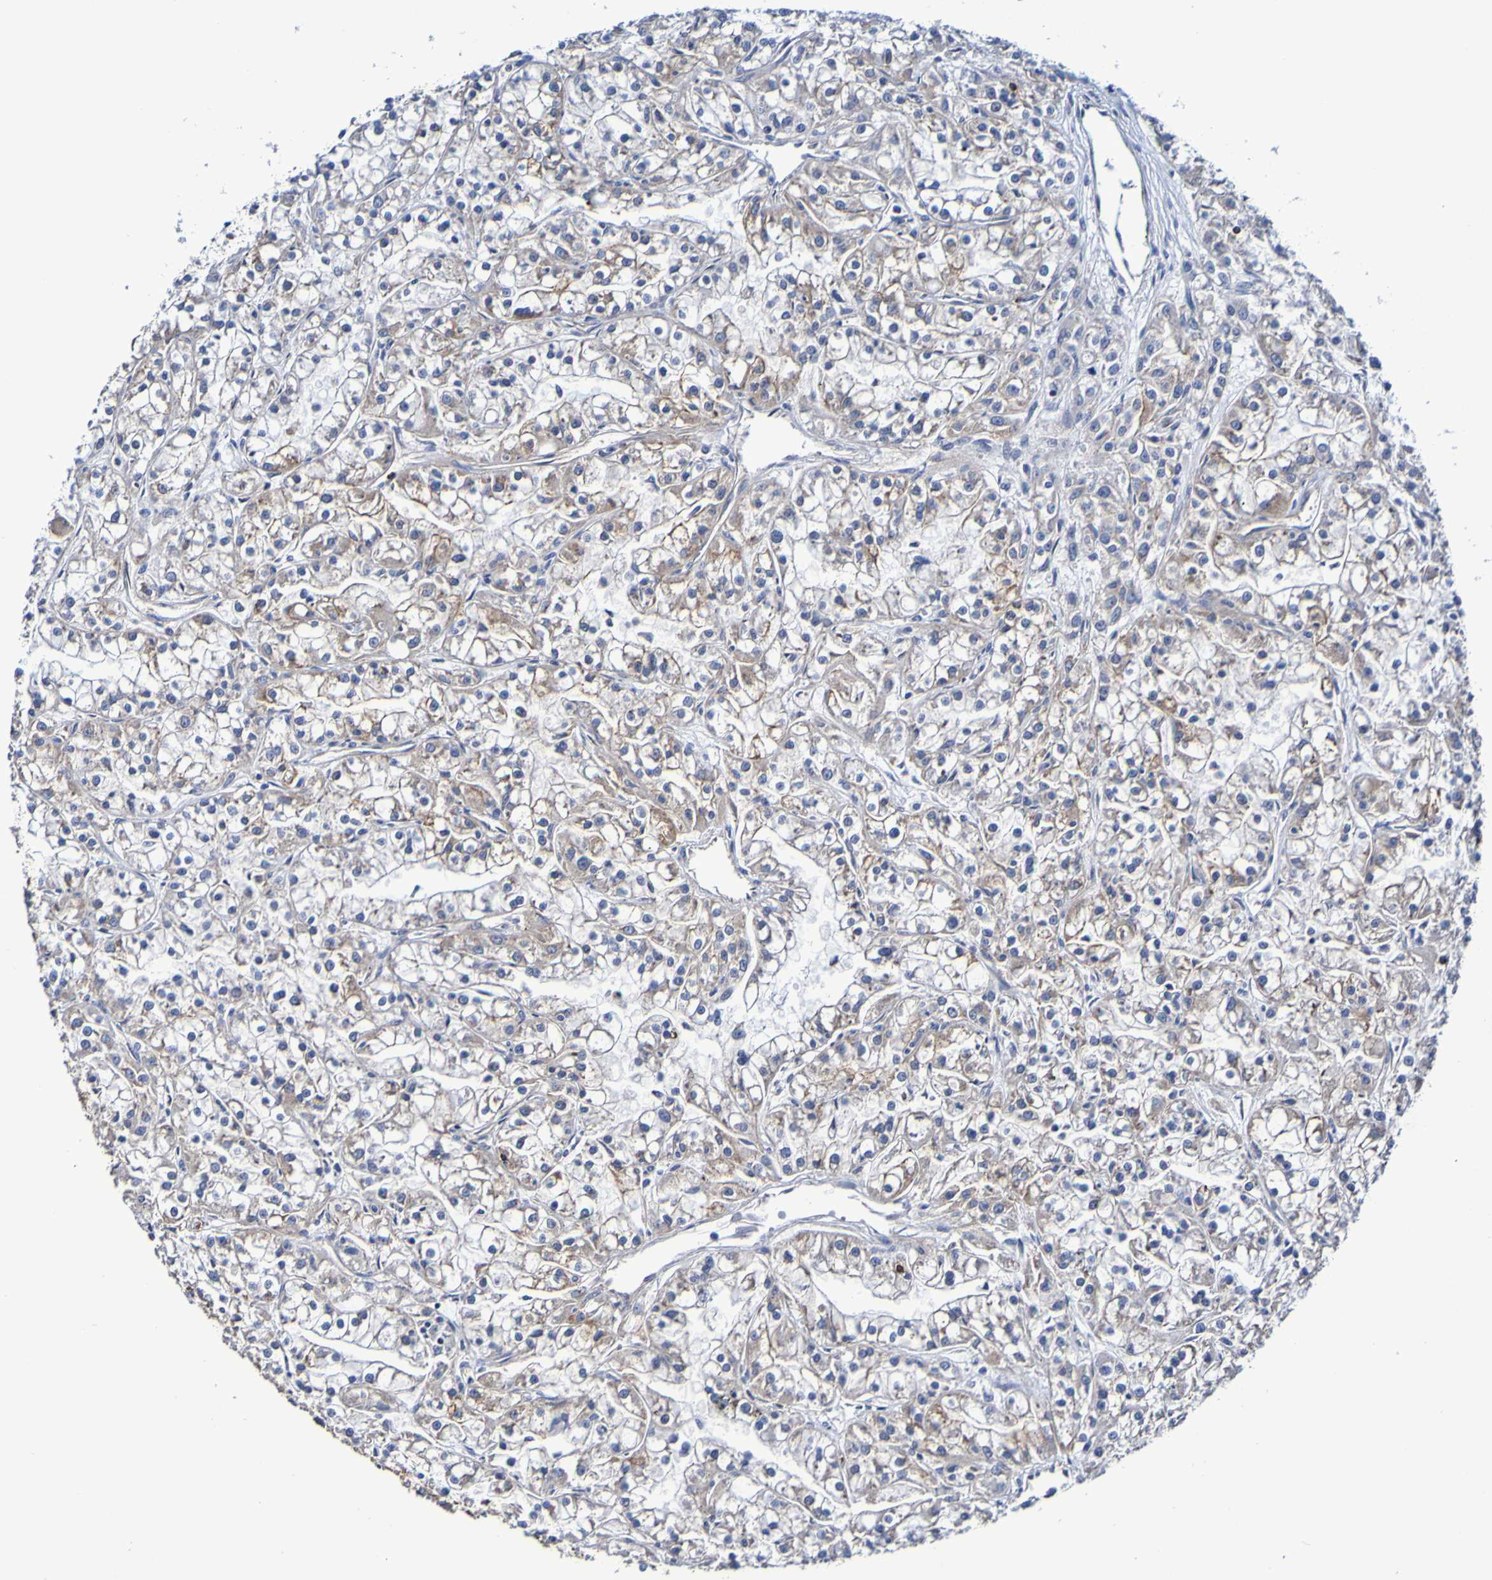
{"staining": {"intensity": "weak", "quantity": ">75%", "location": "cytoplasmic/membranous"}, "tissue": "renal cancer", "cell_type": "Tumor cells", "image_type": "cancer", "snomed": [{"axis": "morphology", "description": "Adenocarcinoma, NOS"}, {"axis": "topography", "description": "Kidney"}], "caption": "An immunohistochemistry (IHC) micrograph of tumor tissue is shown. Protein staining in brown labels weak cytoplasmic/membranous positivity in adenocarcinoma (renal) within tumor cells.", "gene": "GJB1", "patient": {"sex": "female", "age": 52}}